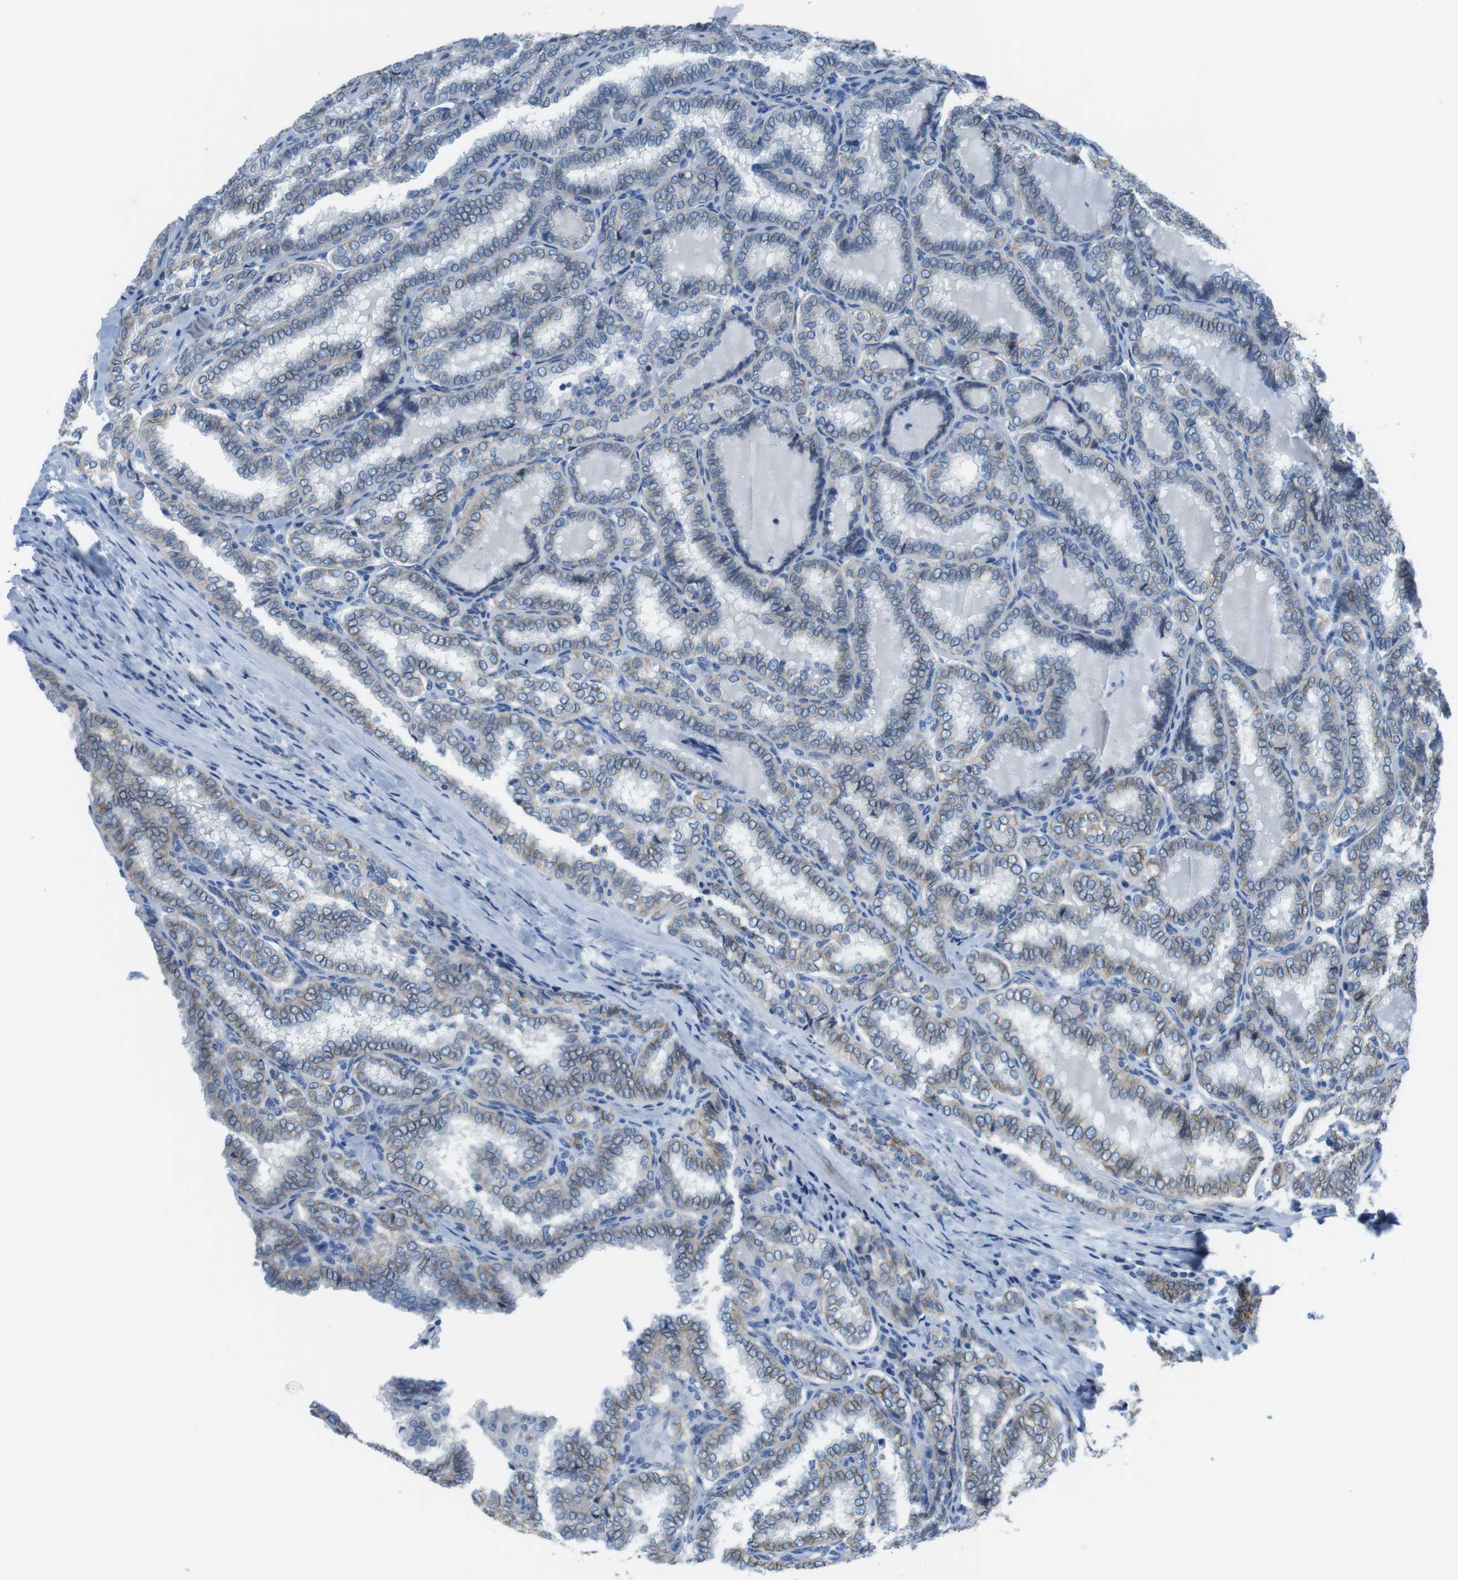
{"staining": {"intensity": "weak", "quantity": "25%-75%", "location": "cytoplasmic/membranous"}, "tissue": "thyroid cancer", "cell_type": "Tumor cells", "image_type": "cancer", "snomed": [{"axis": "morphology", "description": "Normal tissue, NOS"}, {"axis": "morphology", "description": "Papillary adenocarcinoma, NOS"}, {"axis": "topography", "description": "Thyroid gland"}], "caption": "This is a photomicrograph of immunohistochemistry (IHC) staining of thyroid cancer (papillary adenocarcinoma), which shows weak positivity in the cytoplasmic/membranous of tumor cells.", "gene": "SLC6A6", "patient": {"sex": "female", "age": 30}}